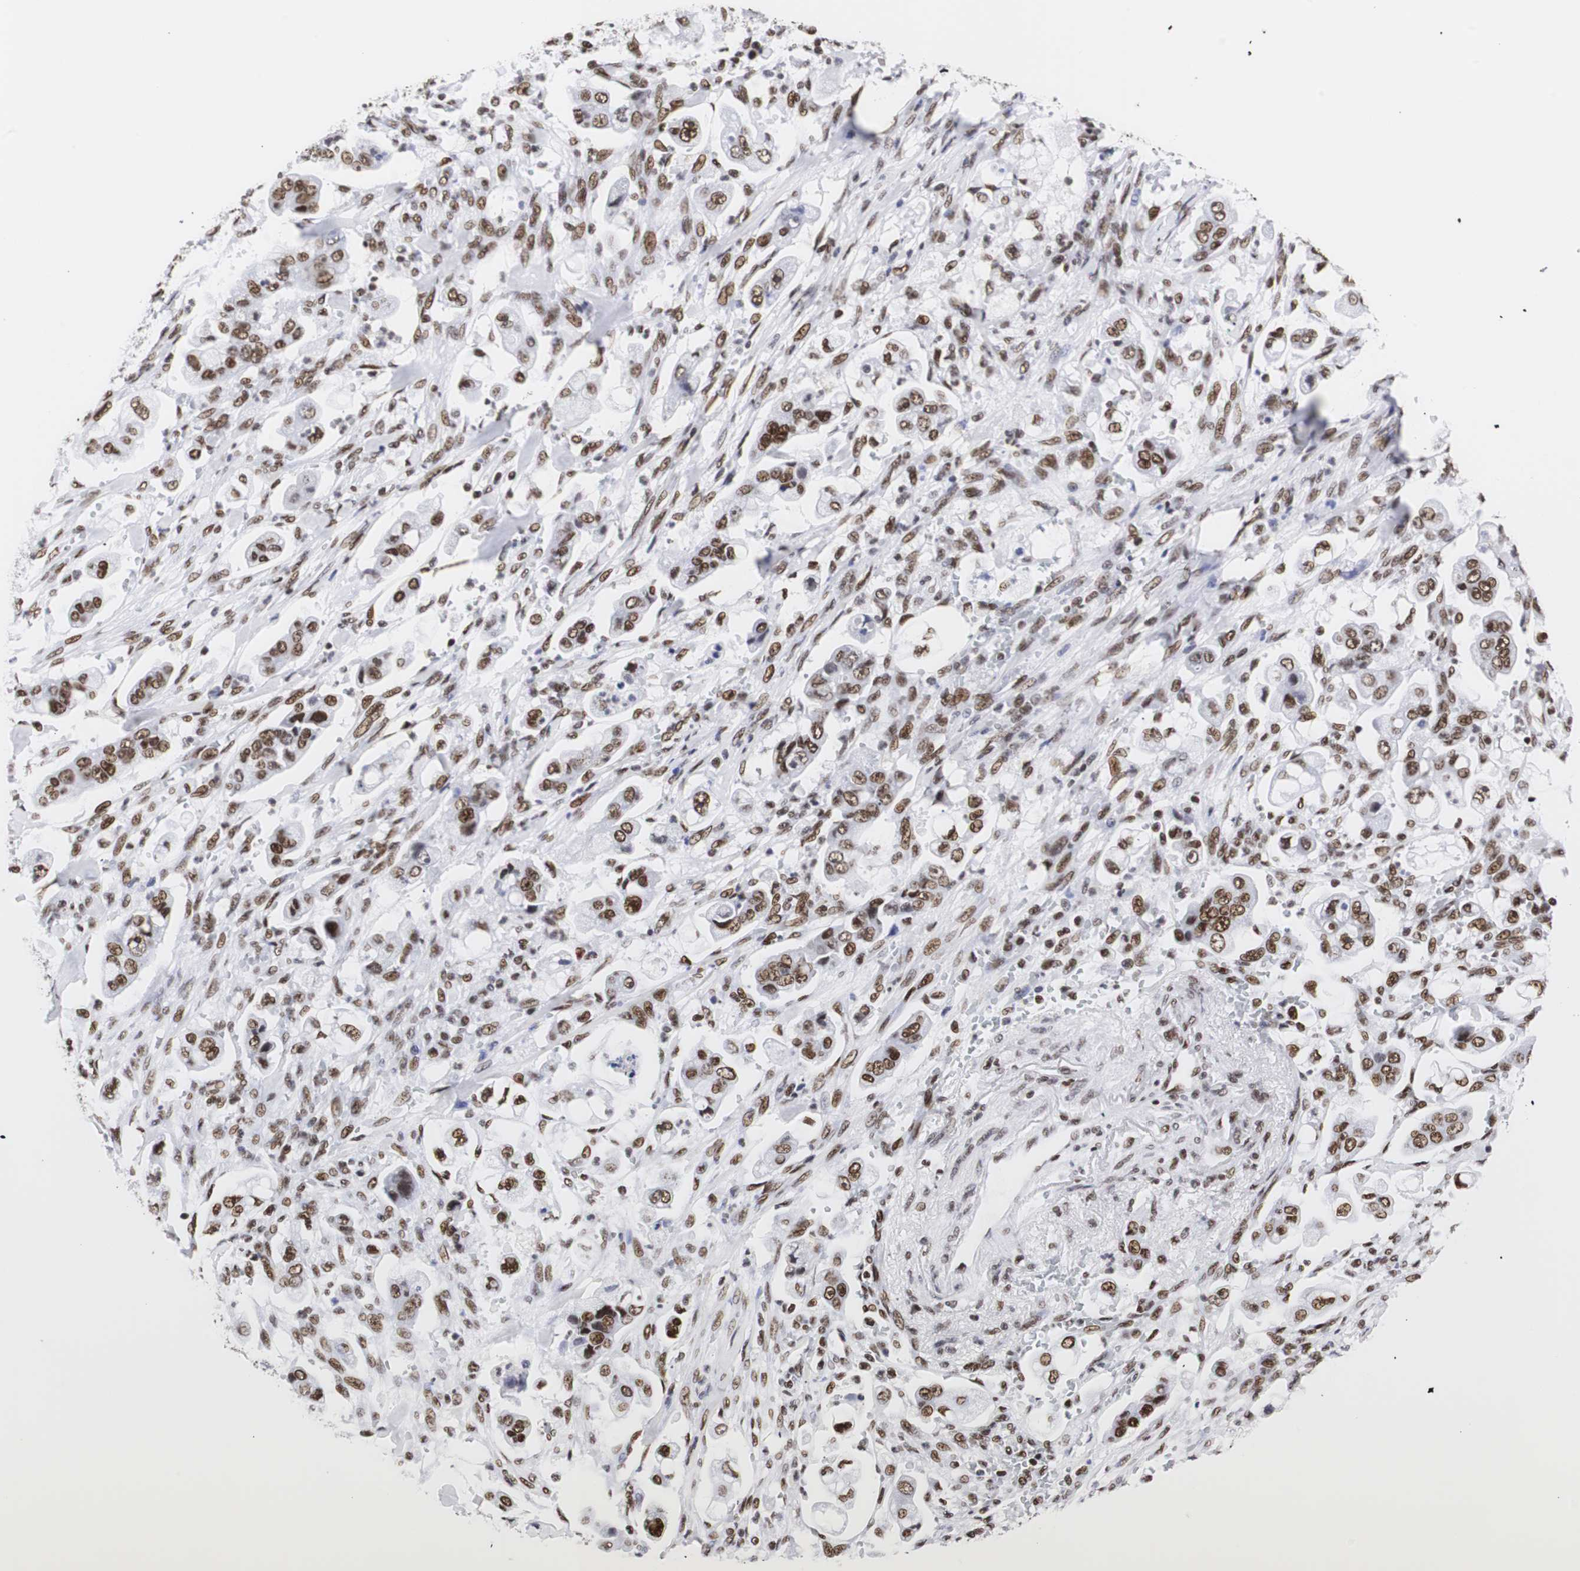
{"staining": {"intensity": "strong", "quantity": ">75%", "location": "nuclear"}, "tissue": "stomach cancer", "cell_type": "Tumor cells", "image_type": "cancer", "snomed": [{"axis": "morphology", "description": "Adenocarcinoma, NOS"}, {"axis": "topography", "description": "Stomach"}], "caption": "Adenocarcinoma (stomach) stained with a protein marker reveals strong staining in tumor cells.", "gene": "HNRNPH2", "patient": {"sex": "male", "age": 62}}